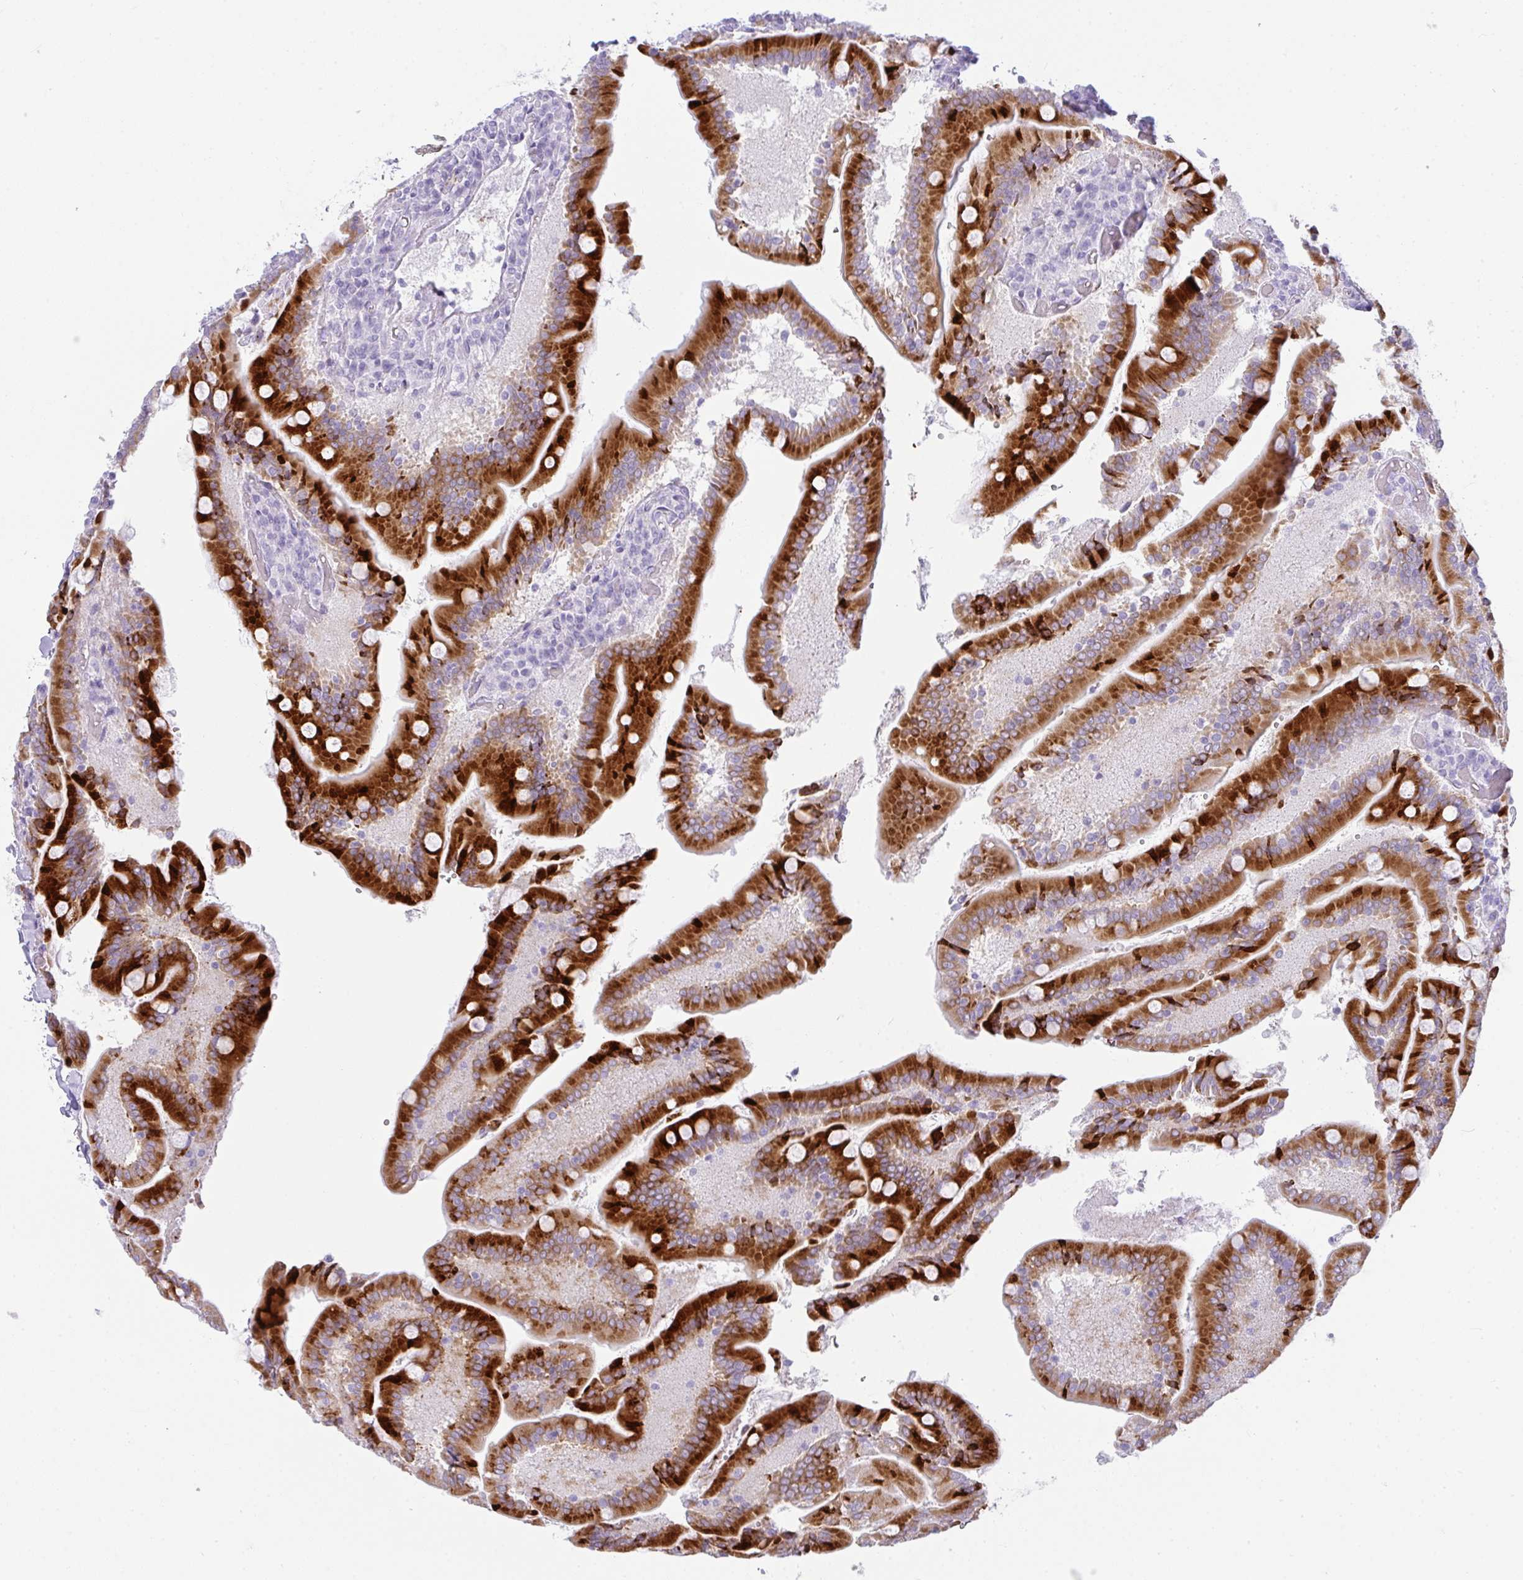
{"staining": {"intensity": "strong", "quantity": "25%-75%", "location": "cytoplasmic/membranous"}, "tissue": "duodenum", "cell_type": "Glandular cells", "image_type": "normal", "snomed": [{"axis": "morphology", "description": "Normal tissue, NOS"}, {"axis": "topography", "description": "Duodenum"}], "caption": "Duodenum stained with IHC demonstrates strong cytoplasmic/membranous positivity in about 25%-75% of glandular cells. (IHC, brightfield microscopy, high magnification).", "gene": "RASL10A", "patient": {"sex": "female", "age": 62}}